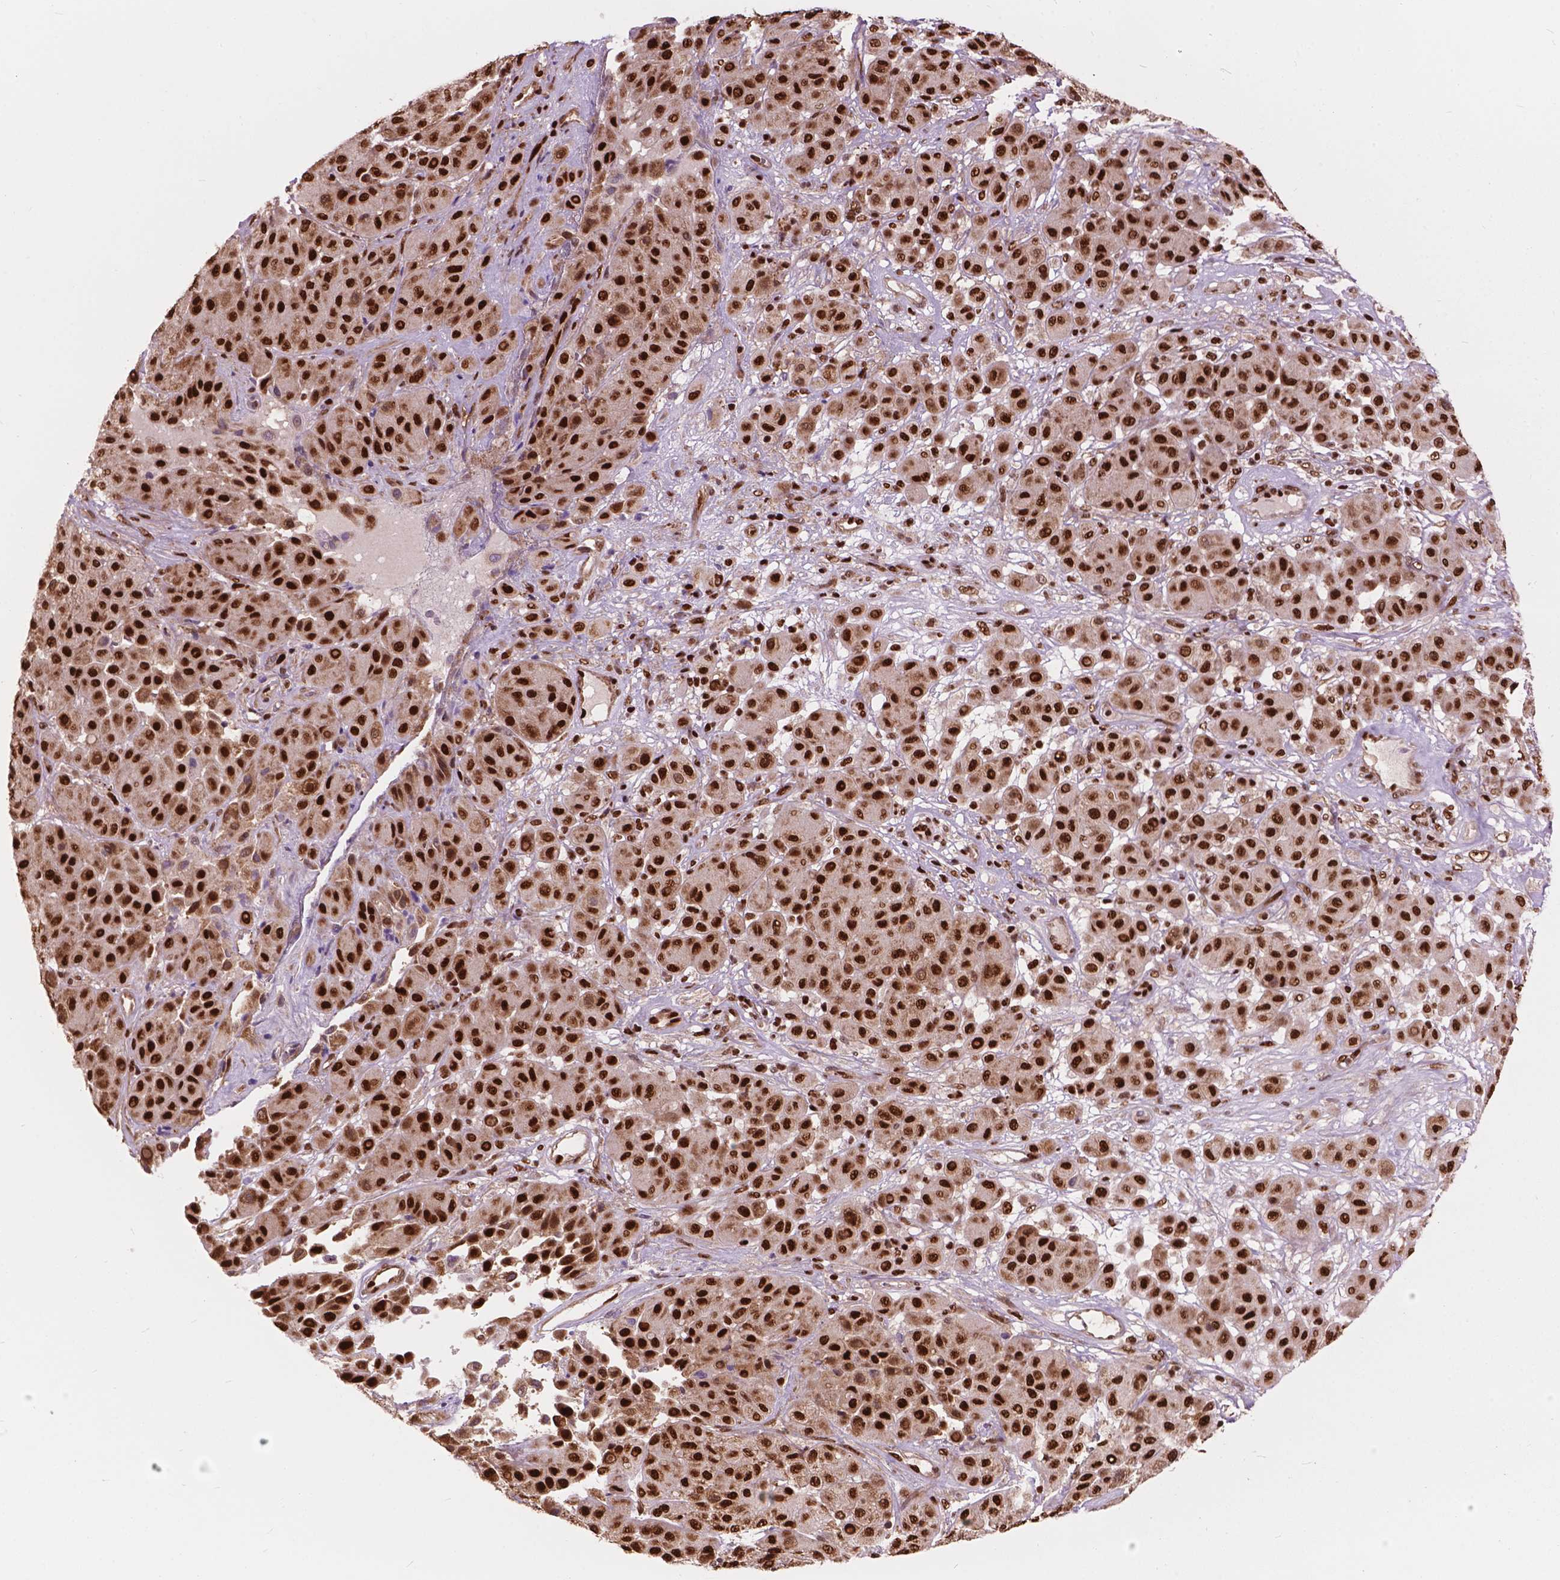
{"staining": {"intensity": "strong", "quantity": ">75%", "location": "nuclear"}, "tissue": "melanoma", "cell_type": "Tumor cells", "image_type": "cancer", "snomed": [{"axis": "morphology", "description": "Malignant melanoma, Metastatic site"}, {"axis": "topography", "description": "Smooth muscle"}], "caption": "Human melanoma stained with a protein marker demonstrates strong staining in tumor cells.", "gene": "ANP32B", "patient": {"sex": "male", "age": 41}}